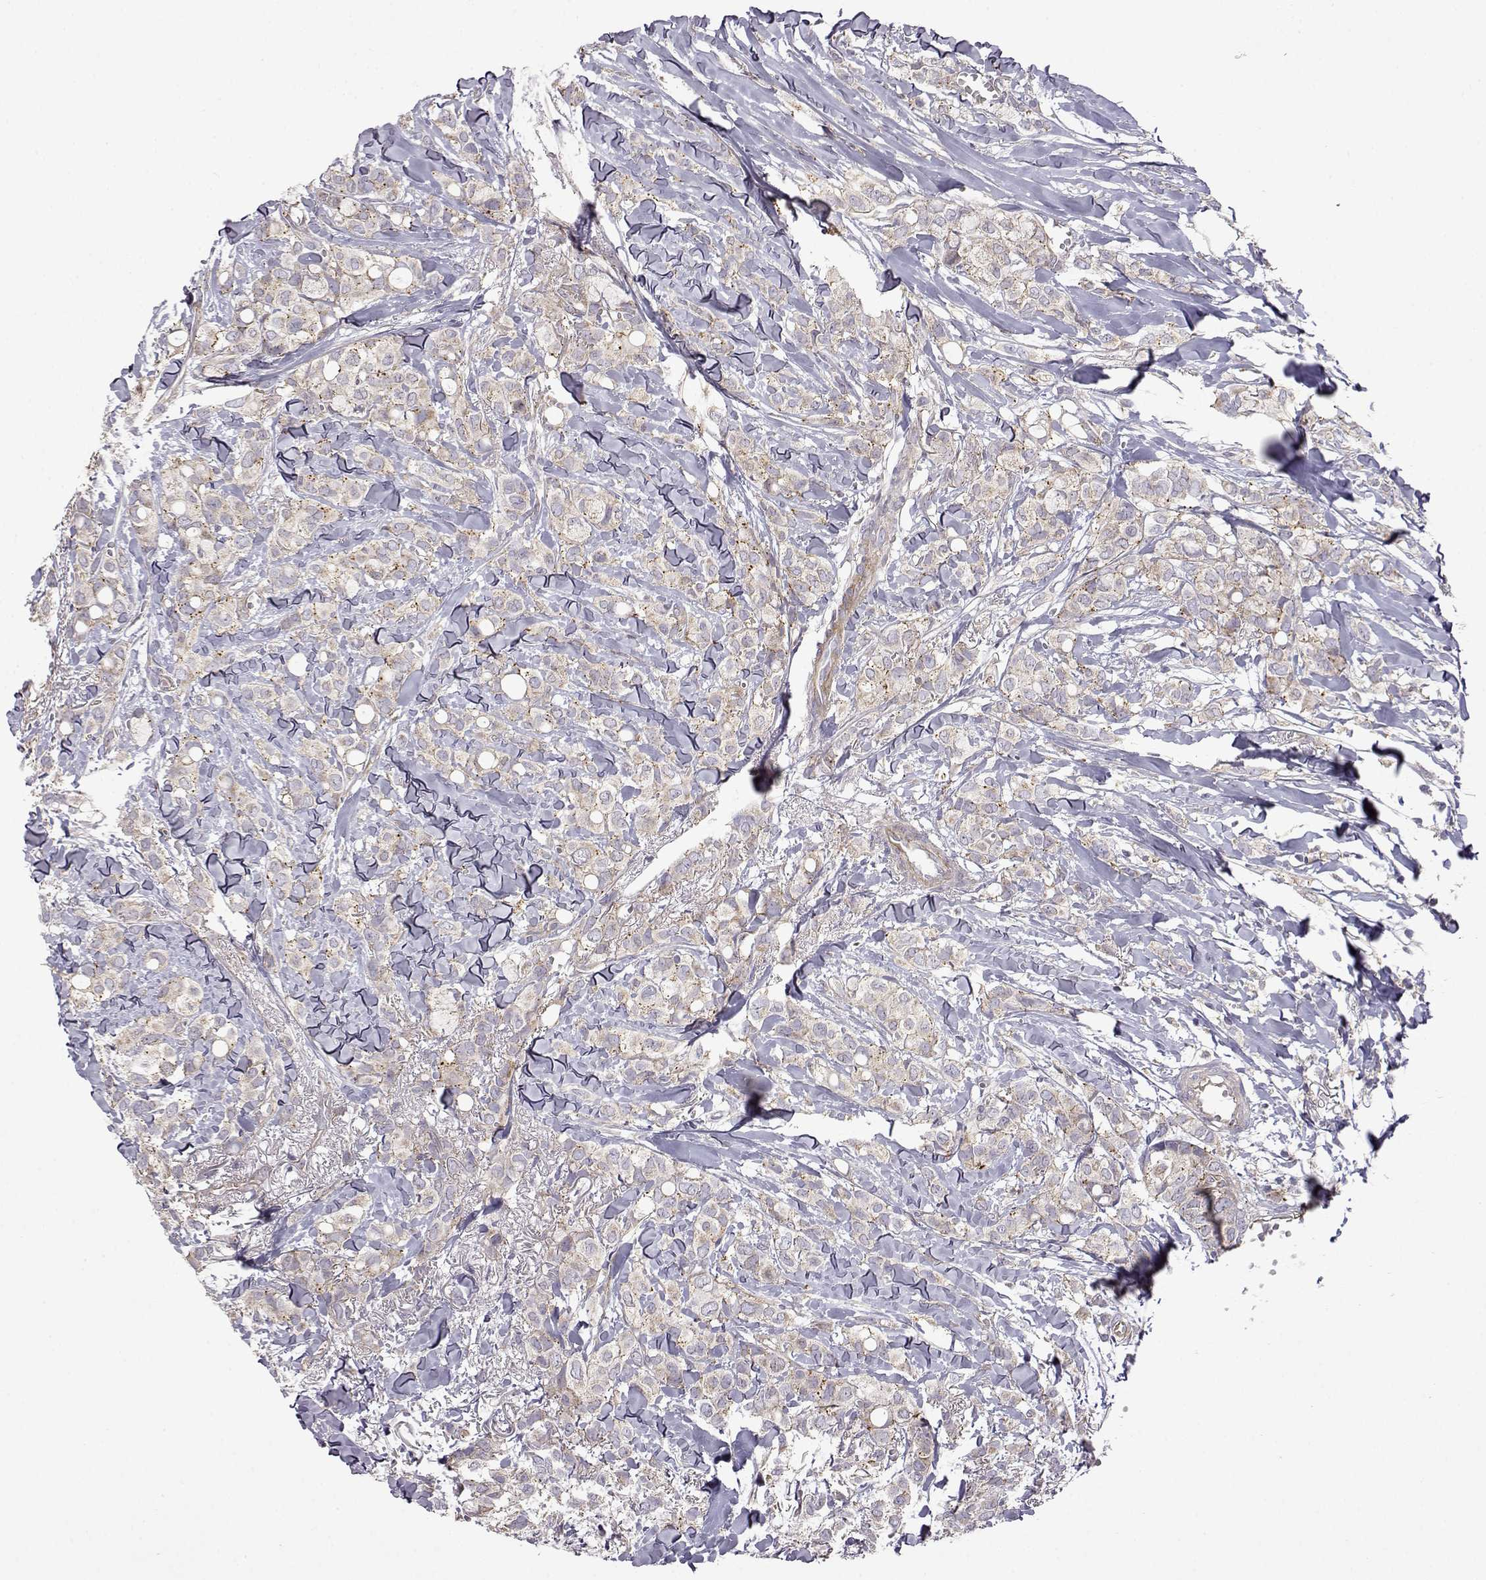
{"staining": {"intensity": "weak", "quantity": "<25%", "location": "cytoplasmic/membranous"}, "tissue": "breast cancer", "cell_type": "Tumor cells", "image_type": "cancer", "snomed": [{"axis": "morphology", "description": "Duct carcinoma"}, {"axis": "topography", "description": "Breast"}], "caption": "Tumor cells are negative for protein expression in human breast invasive ductal carcinoma. (Immunohistochemistry, brightfield microscopy, high magnification).", "gene": "DDC", "patient": {"sex": "female", "age": 85}}